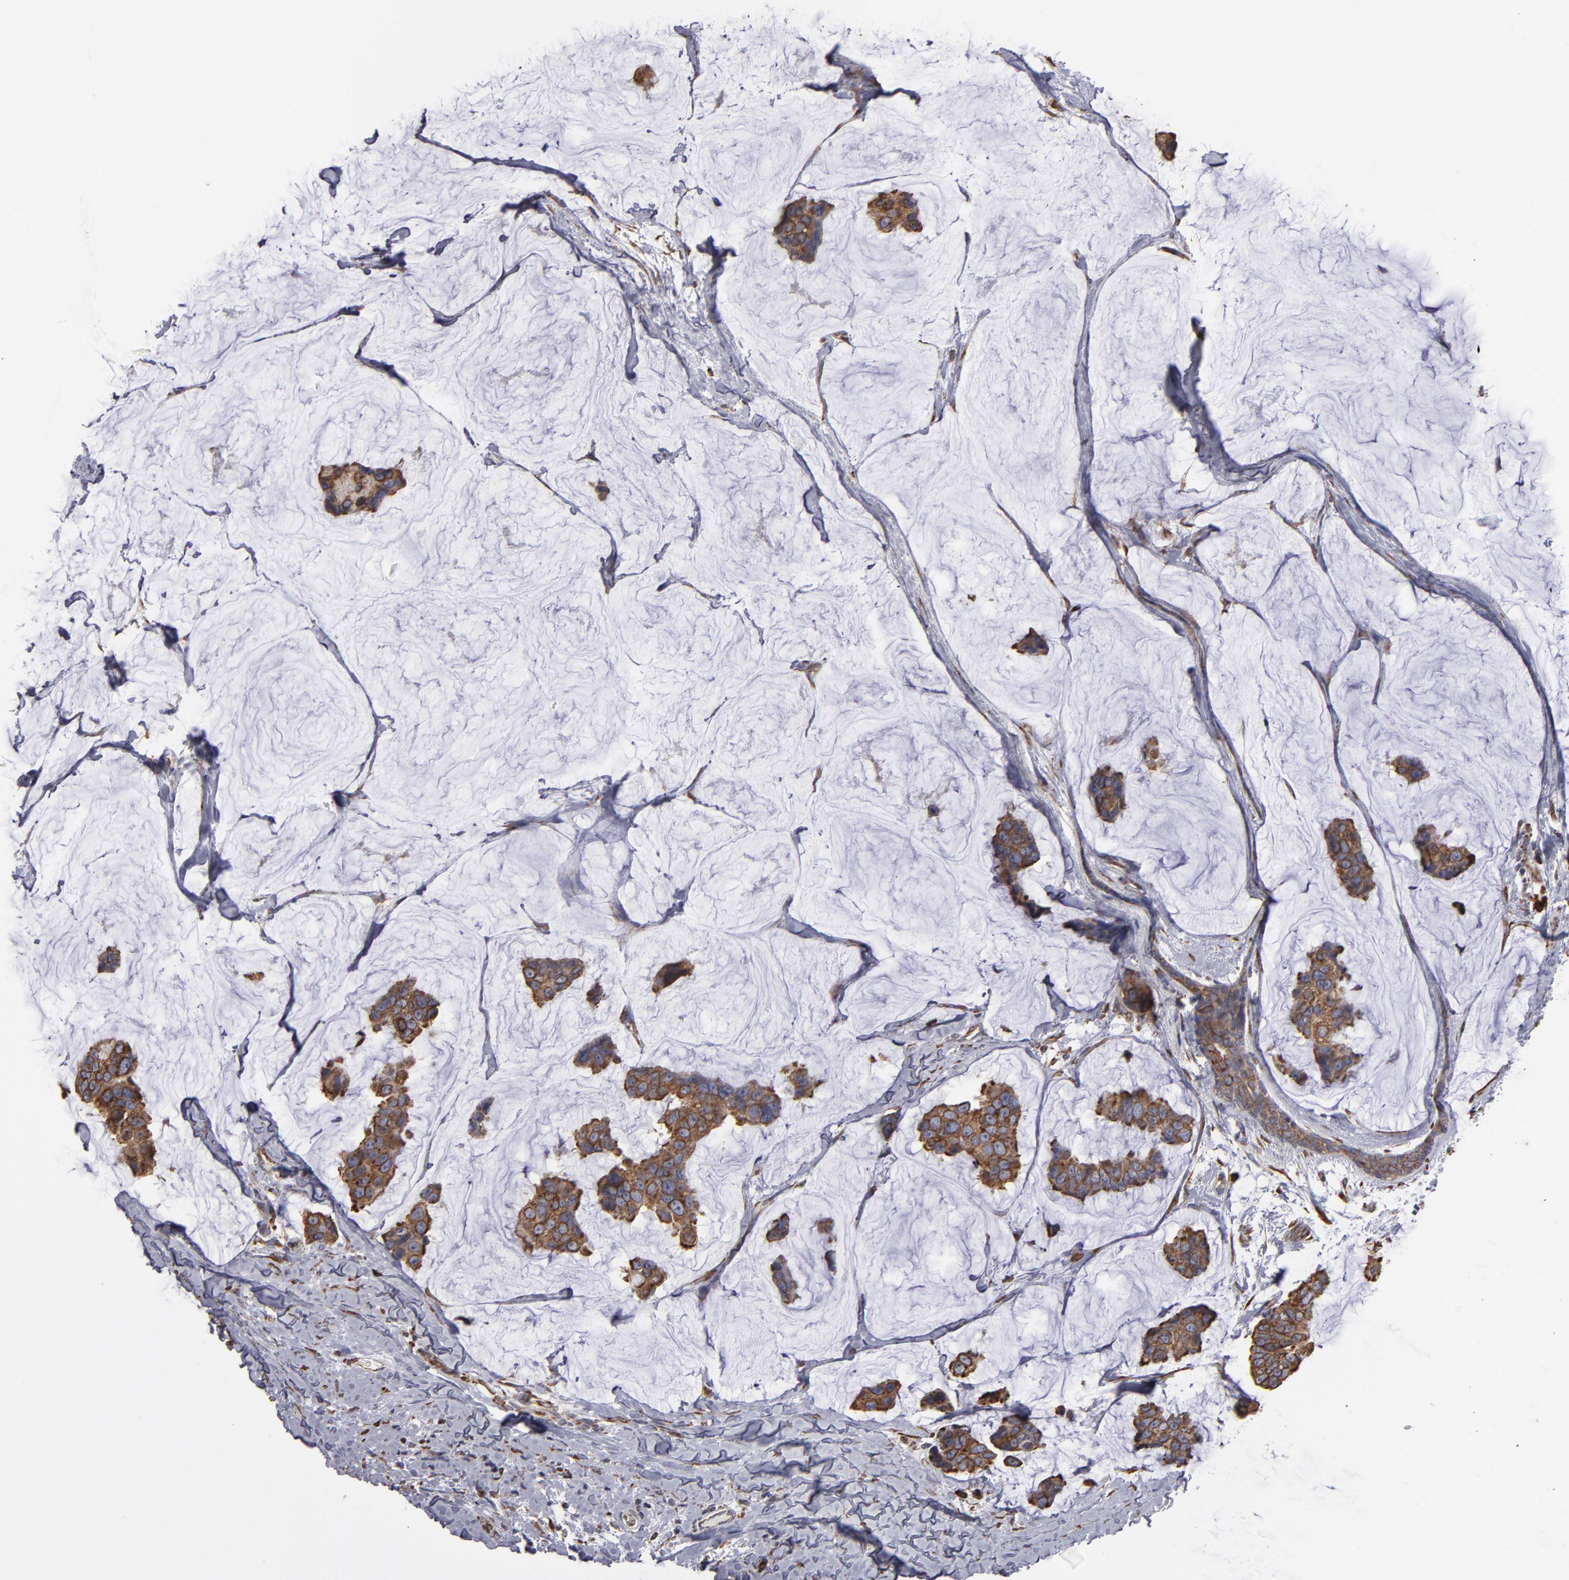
{"staining": {"intensity": "moderate", "quantity": ">75%", "location": "cytoplasmic/membranous"}, "tissue": "breast cancer", "cell_type": "Tumor cells", "image_type": "cancer", "snomed": [{"axis": "morphology", "description": "Normal tissue, NOS"}, {"axis": "morphology", "description": "Duct carcinoma"}, {"axis": "topography", "description": "Breast"}], "caption": "An immunohistochemistry (IHC) image of neoplastic tissue is shown. Protein staining in brown highlights moderate cytoplasmic/membranous positivity in breast cancer (invasive ductal carcinoma) within tumor cells. (DAB (3,3'-diaminobenzidine) = brown stain, brightfield microscopy at high magnification).", "gene": "SND1", "patient": {"sex": "female", "age": 50}}